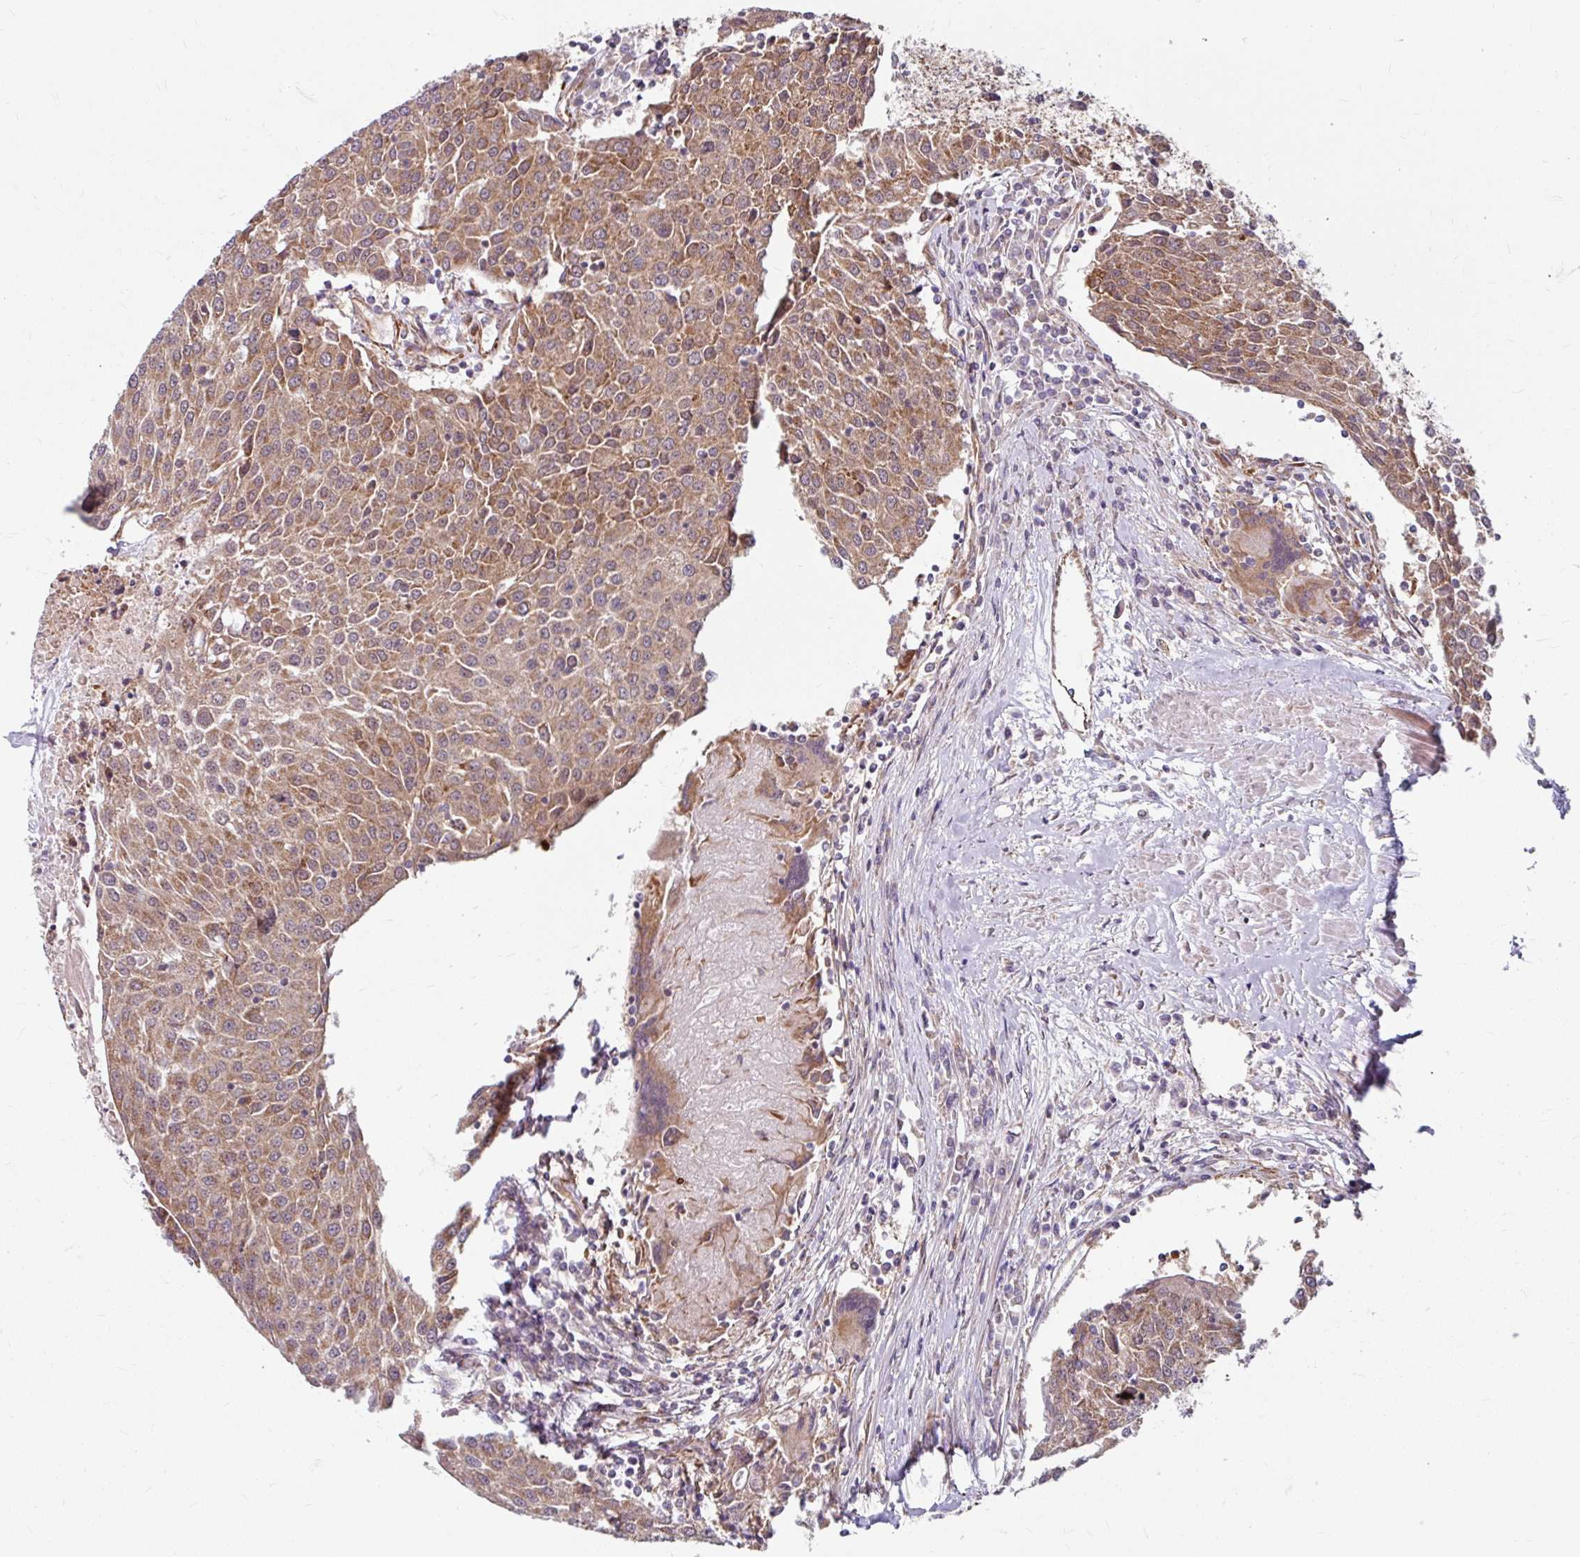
{"staining": {"intensity": "moderate", "quantity": ">75%", "location": "cytoplasmic/membranous"}, "tissue": "urothelial cancer", "cell_type": "Tumor cells", "image_type": "cancer", "snomed": [{"axis": "morphology", "description": "Urothelial carcinoma, High grade"}, {"axis": "topography", "description": "Urinary bladder"}], "caption": "IHC histopathology image of human high-grade urothelial carcinoma stained for a protein (brown), which exhibits medium levels of moderate cytoplasmic/membranous staining in about >75% of tumor cells.", "gene": "DAAM2", "patient": {"sex": "female", "age": 85}}